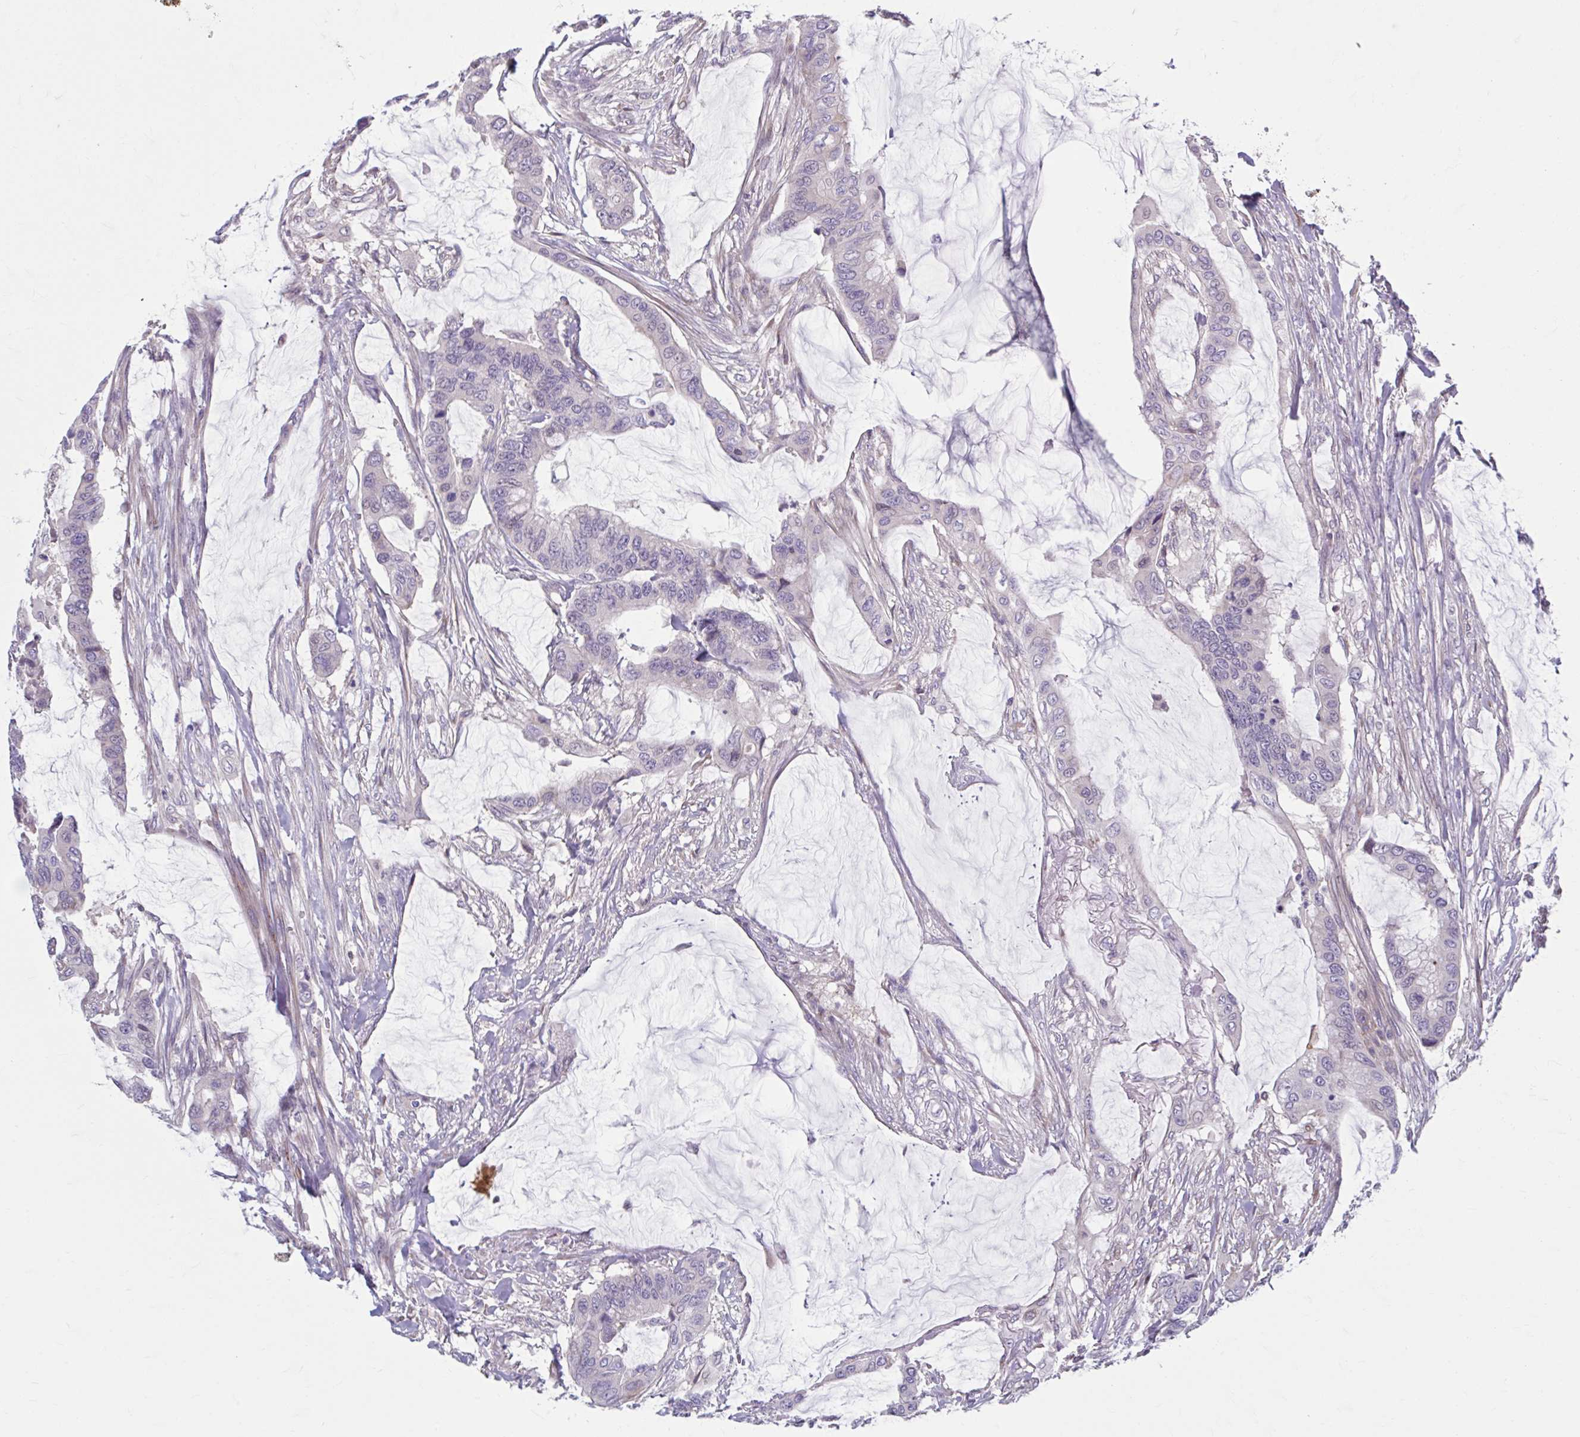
{"staining": {"intensity": "negative", "quantity": "none", "location": "none"}, "tissue": "colorectal cancer", "cell_type": "Tumor cells", "image_type": "cancer", "snomed": [{"axis": "morphology", "description": "Adenocarcinoma, NOS"}, {"axis": "topography", "description": "Rectum"}], "caption": "The histopathology image displays no significant staining in tumor cells of colorectal adenocarcinoma. Brightfield microscopy of IHC stained with DAB (brown) and hematoxylin (blue), captured at high magnification.", "gene": "CHST3", "patient": {"sex": "female", "age": 59}}